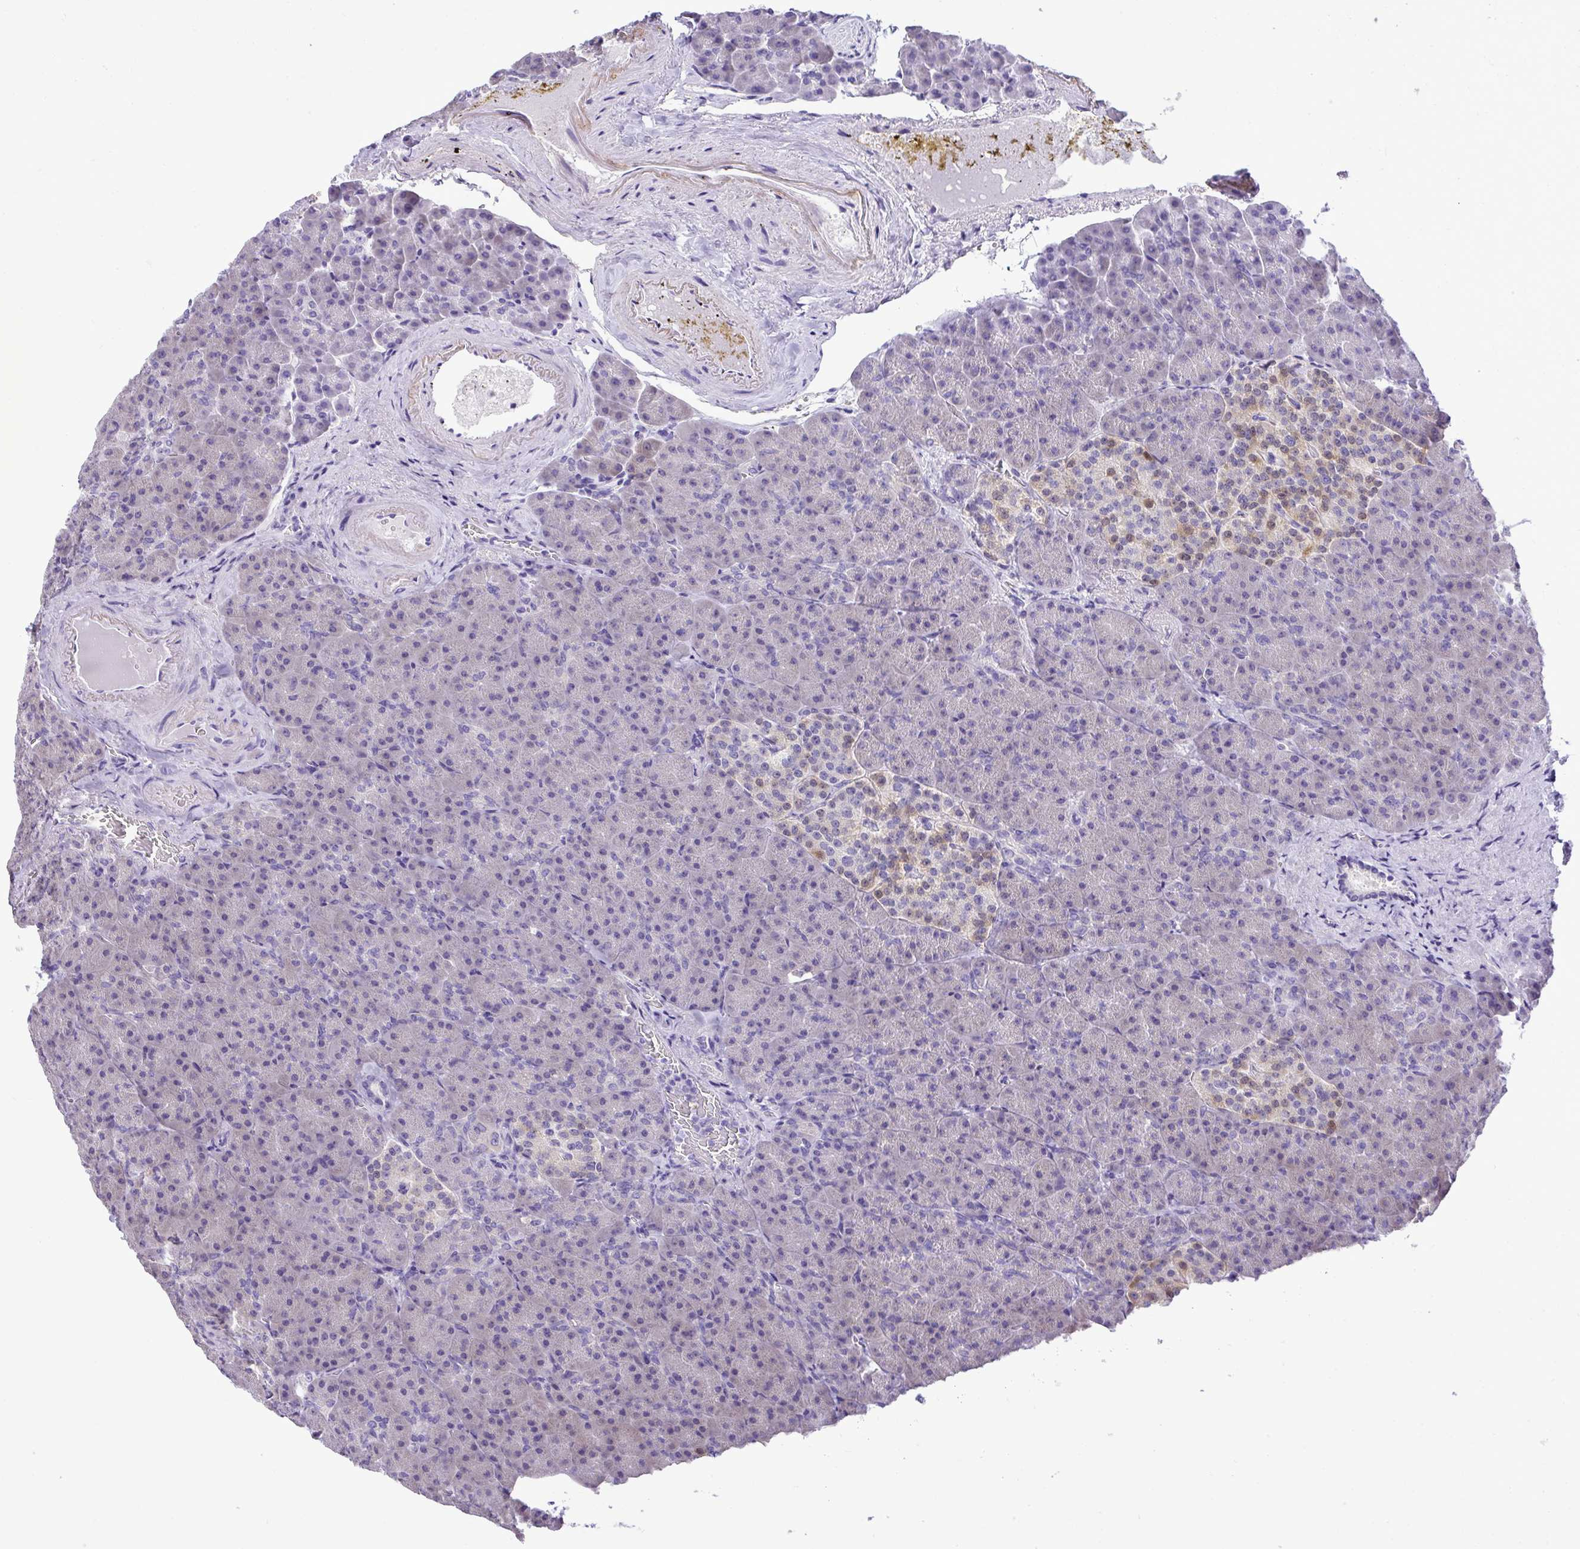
{"staining": {"intensity": "negative", "quantity": "none", "location": "none"}, "tissue": "pancreas", "cell_type": "Exocrine glandular cells", "image_type": "normal", "snomed": [{"axis": "morphology", "description": "Normal tissue, NOS"}, {"axis": "topography", "description": "Pancreas"}], "caption": "The image demonstrates no significant staining in exocrine glandular cells of pancreas. (DAB (3,3'-diaminobenzidine) immunohistochemistry (IHC) with hematoxylin counter stain).", "gene": "ST8SIA2", "patient": {"sex": "female", "age": 74}}